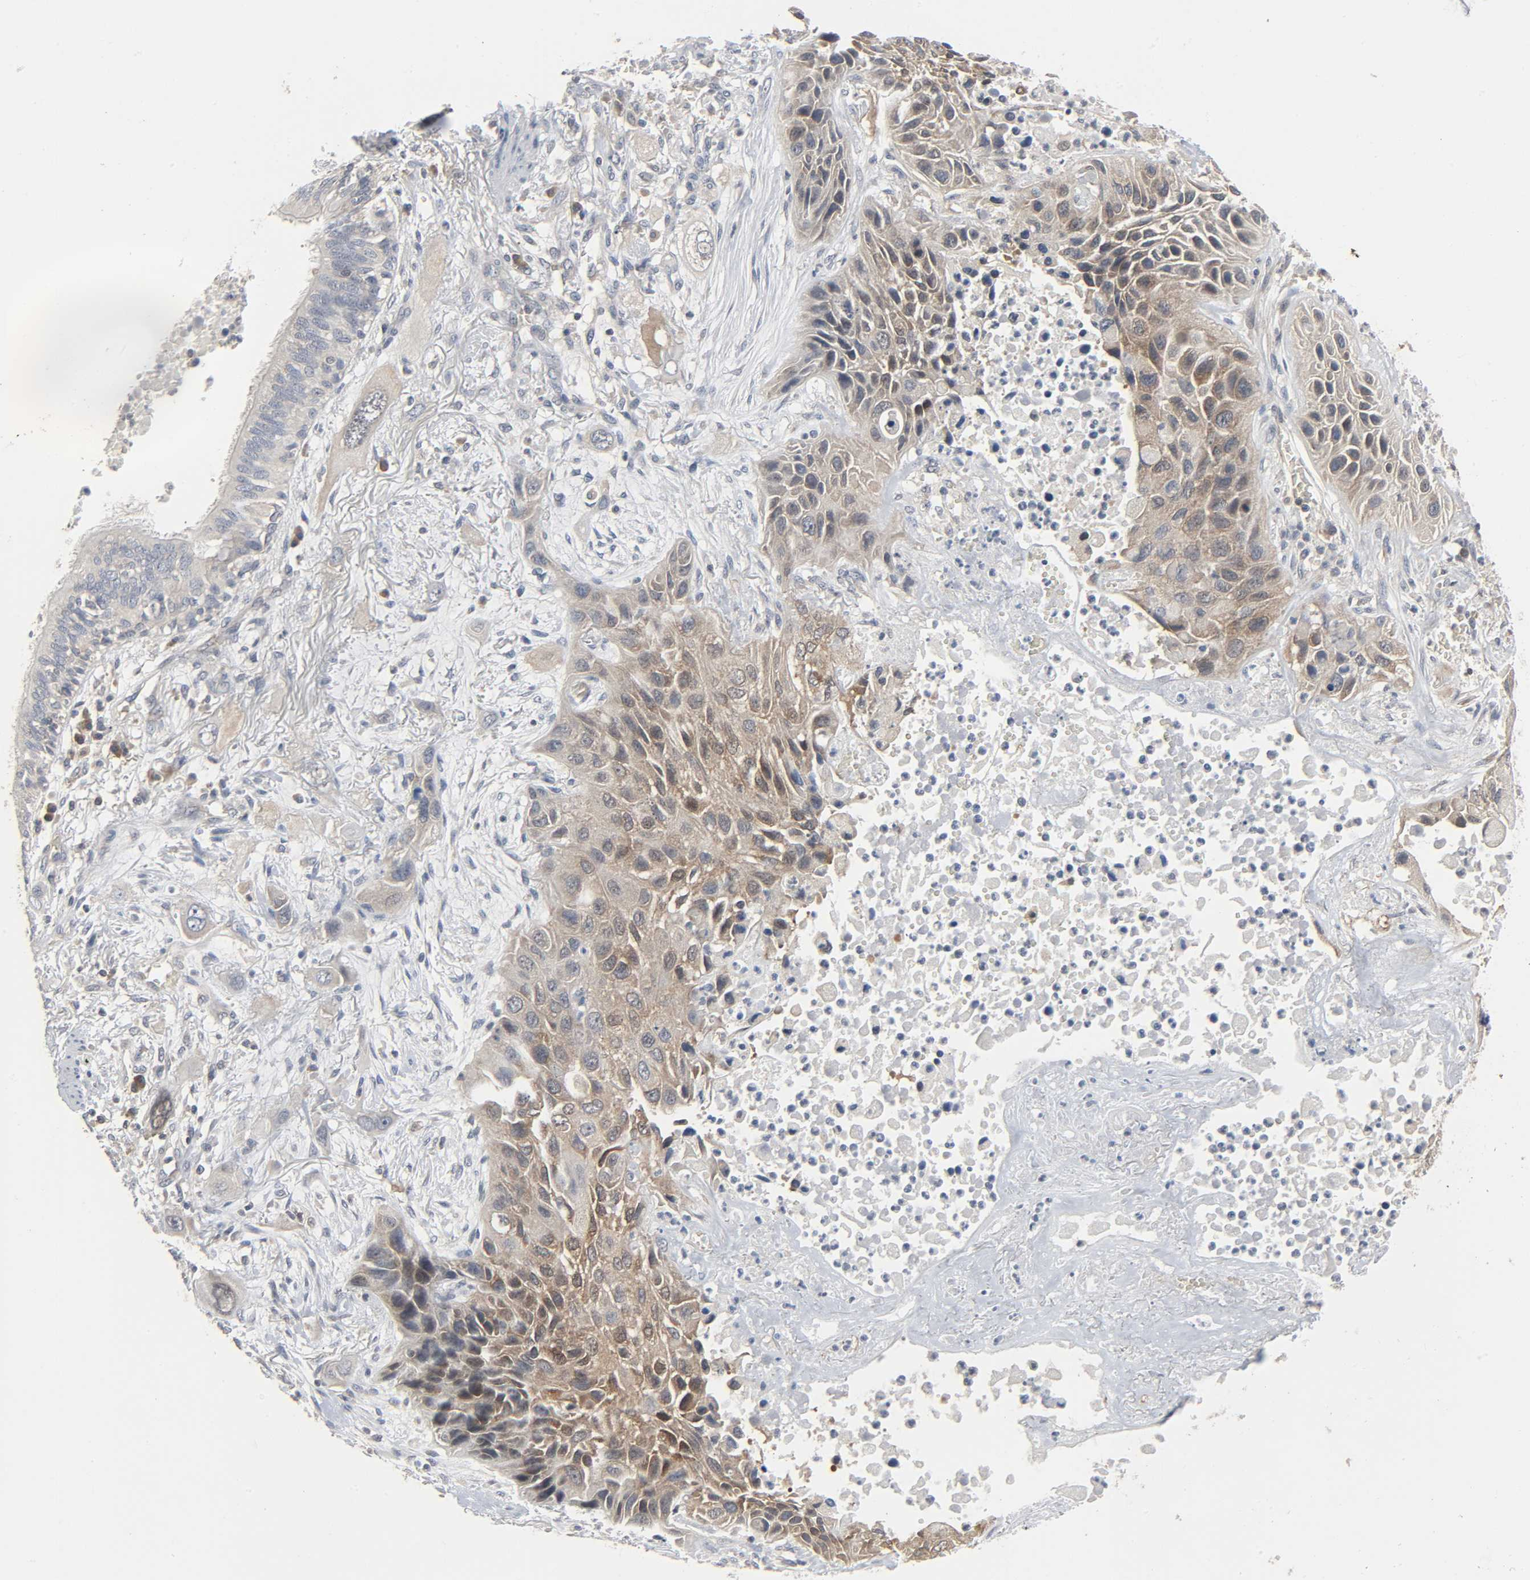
{"staining": {"intensity": "moderate", "quantity": ">75%", "location": "cytoplasmic/membranous,nuclear"}, "tissue": "lung cancer", "cell_type": "Tumor cells", "image_type": "cancer", "snomed": [{"axis": "morphology", "description": "Squamous cell carcinoma, NOS"}, {"axis": "topography", "description": "Lung"}], "caption": "Human lung cancer (squamous cell carcinoma) stained with a brown dye displays moderate cytoplasmic/membranous and nuclear positive positivity in about >75% of tumor cells.", "gene": "PLEKHA2", "patient": {"sex": "female", "age": 76}}